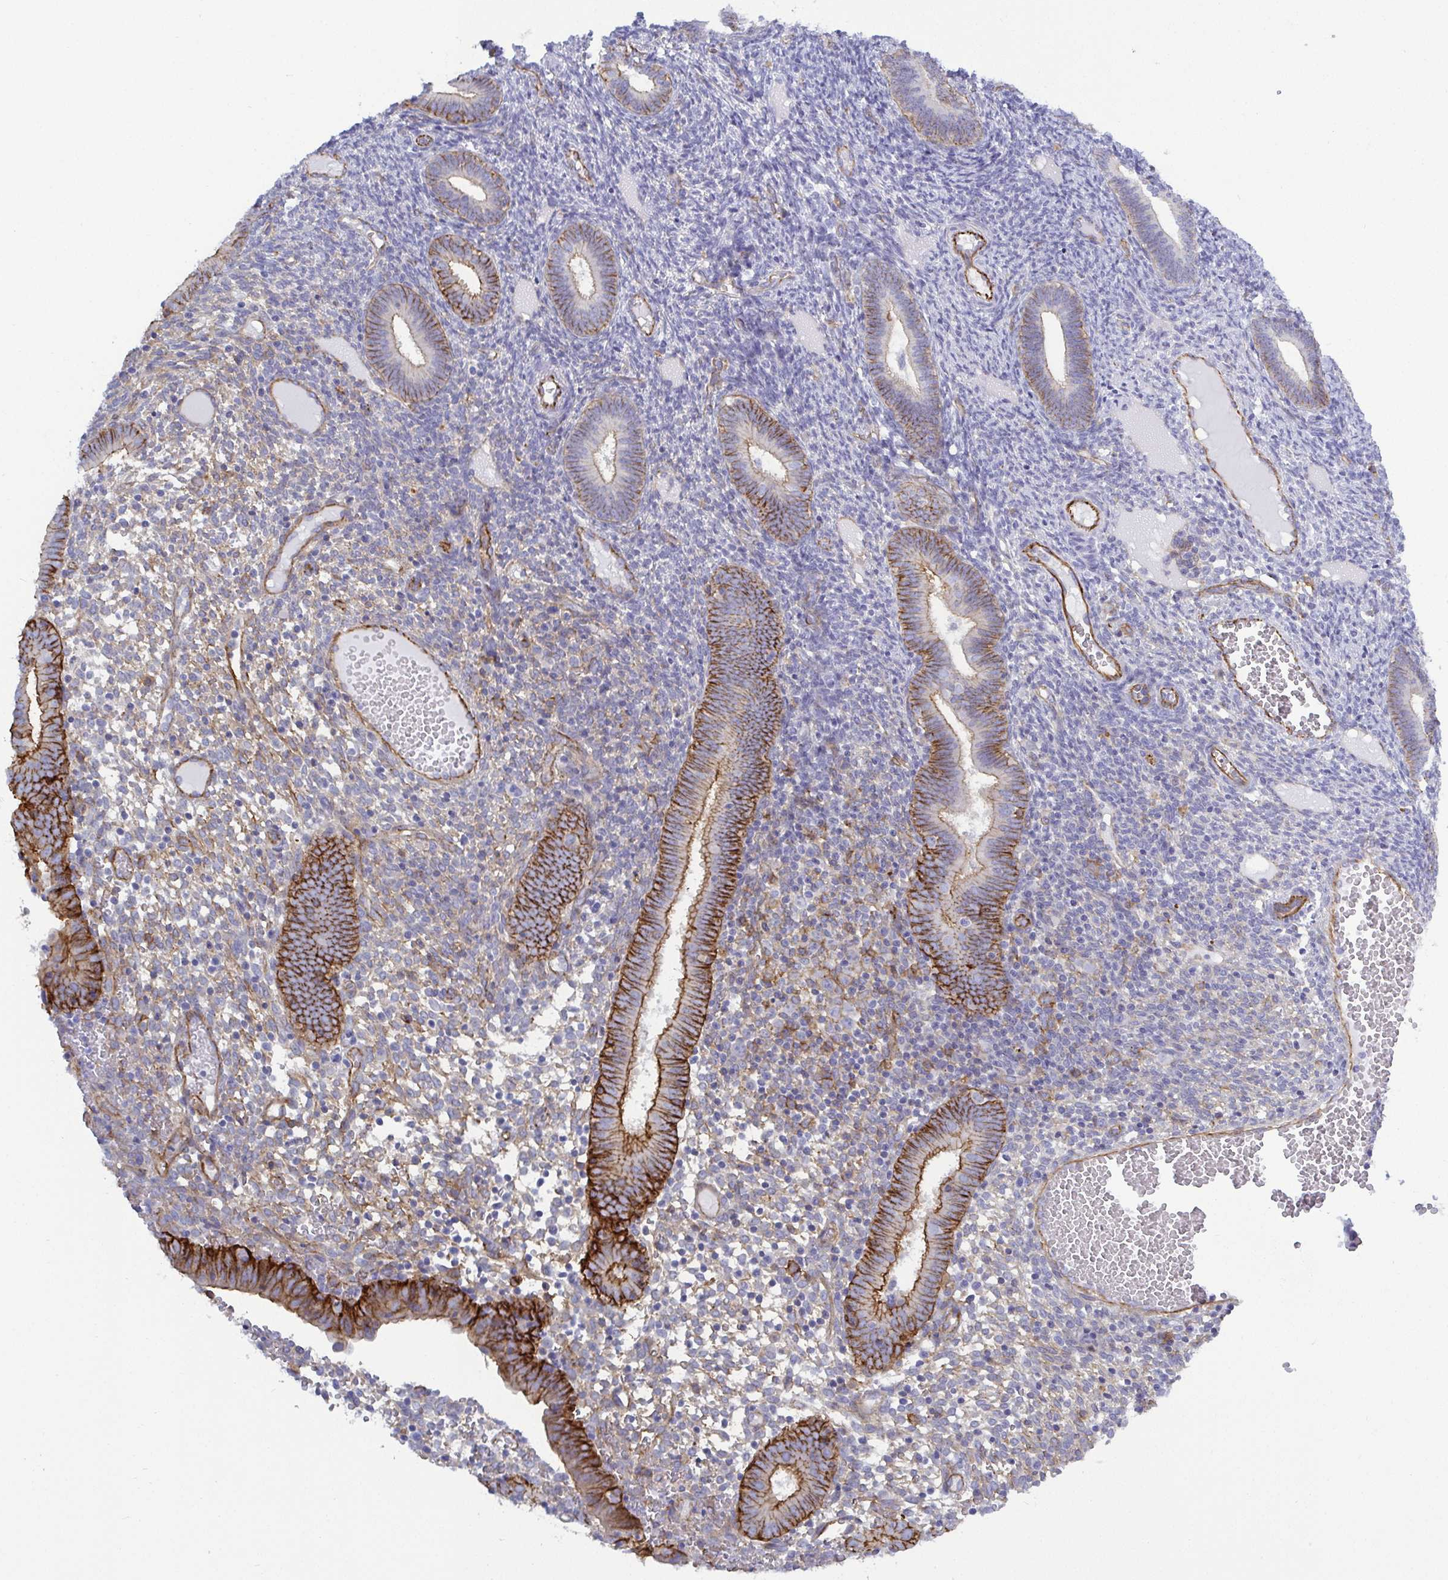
{"staining": {"intensity": "weak", "quantity": "<25%", "location": "cytoplasmic/membranous"}, "tissue": "endometrium", "cell_type": "Cells in endometrial stroma", "image_type": "normal", "snomed": [{"axis": "morphology", "description": "Normal tissue, NOS"}, {"axis": "topography", "description": "Endometrium"}], "caption": "The photomicrograph reveals no staining of cells in endometrial stroma in normal endometrium.", "gene": "LIMA1", "patient": {"sex": "female", "age": 41}}